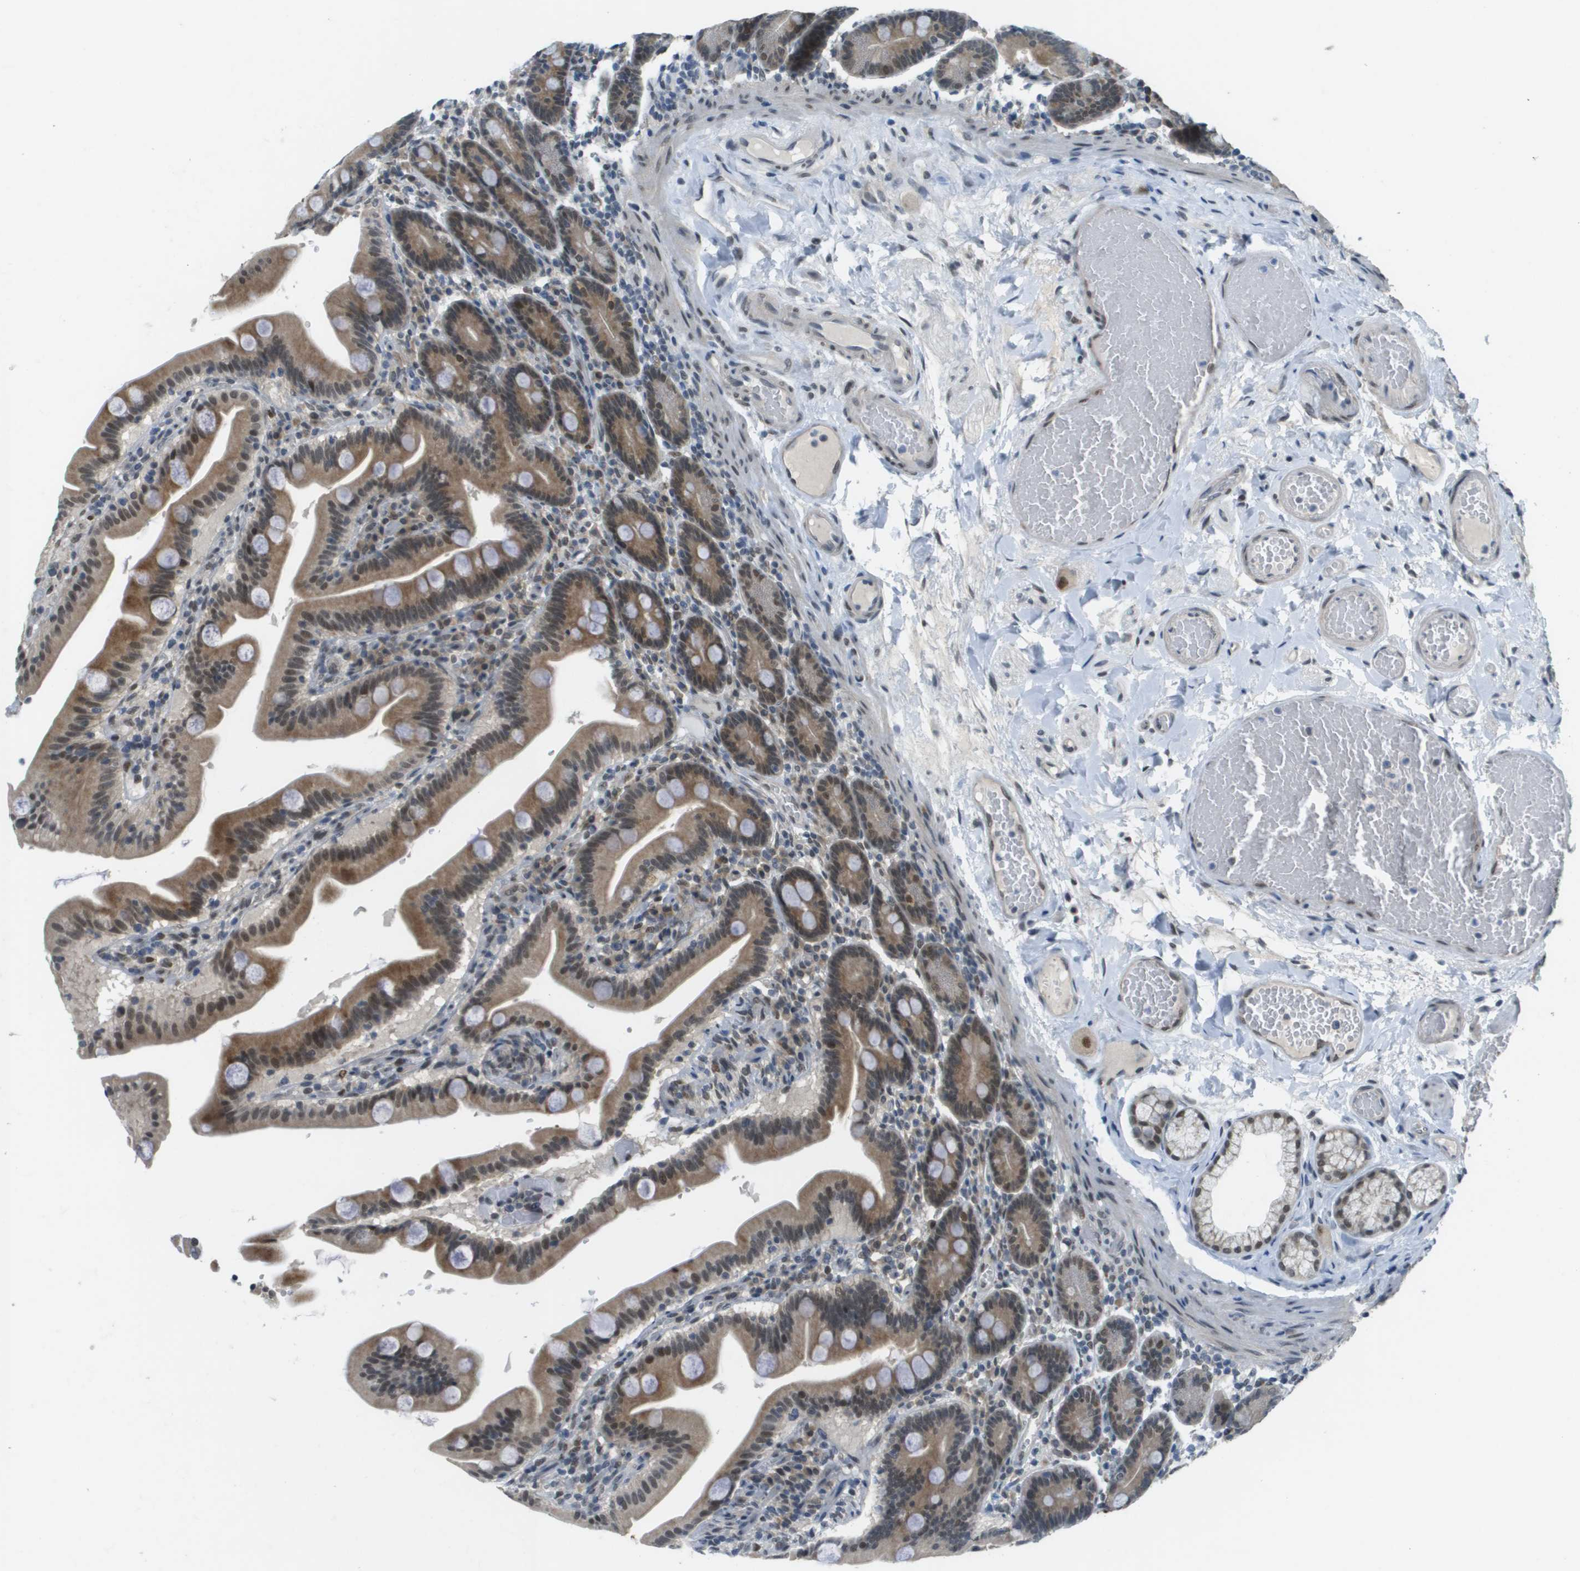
{"staining": {"intensity": "moderate", "quantity": ">75%", "location": "cytoplasmic/membranous,nuclear"}, "tissue": "duodenum", "cell_type": "Glandular cells", "image_type": "normal", "snomed": [{"axis": "morphology", "description": "Normal tissue, NOS"}, {"axis": "topography", "description": "Duodenum"}], "caption": "Unremarkable duodenum exhibits moderate cytoplasmic/membranous,nuclear expression in approximately >75% of glandular cells, visualized by immunohistochemistry. Immunohistochemistry (ihc) stains the protein in brown and the nuclei are stained blue.", "gene": "ARID1B", "patient": {"sex": "male", "age": 54}}